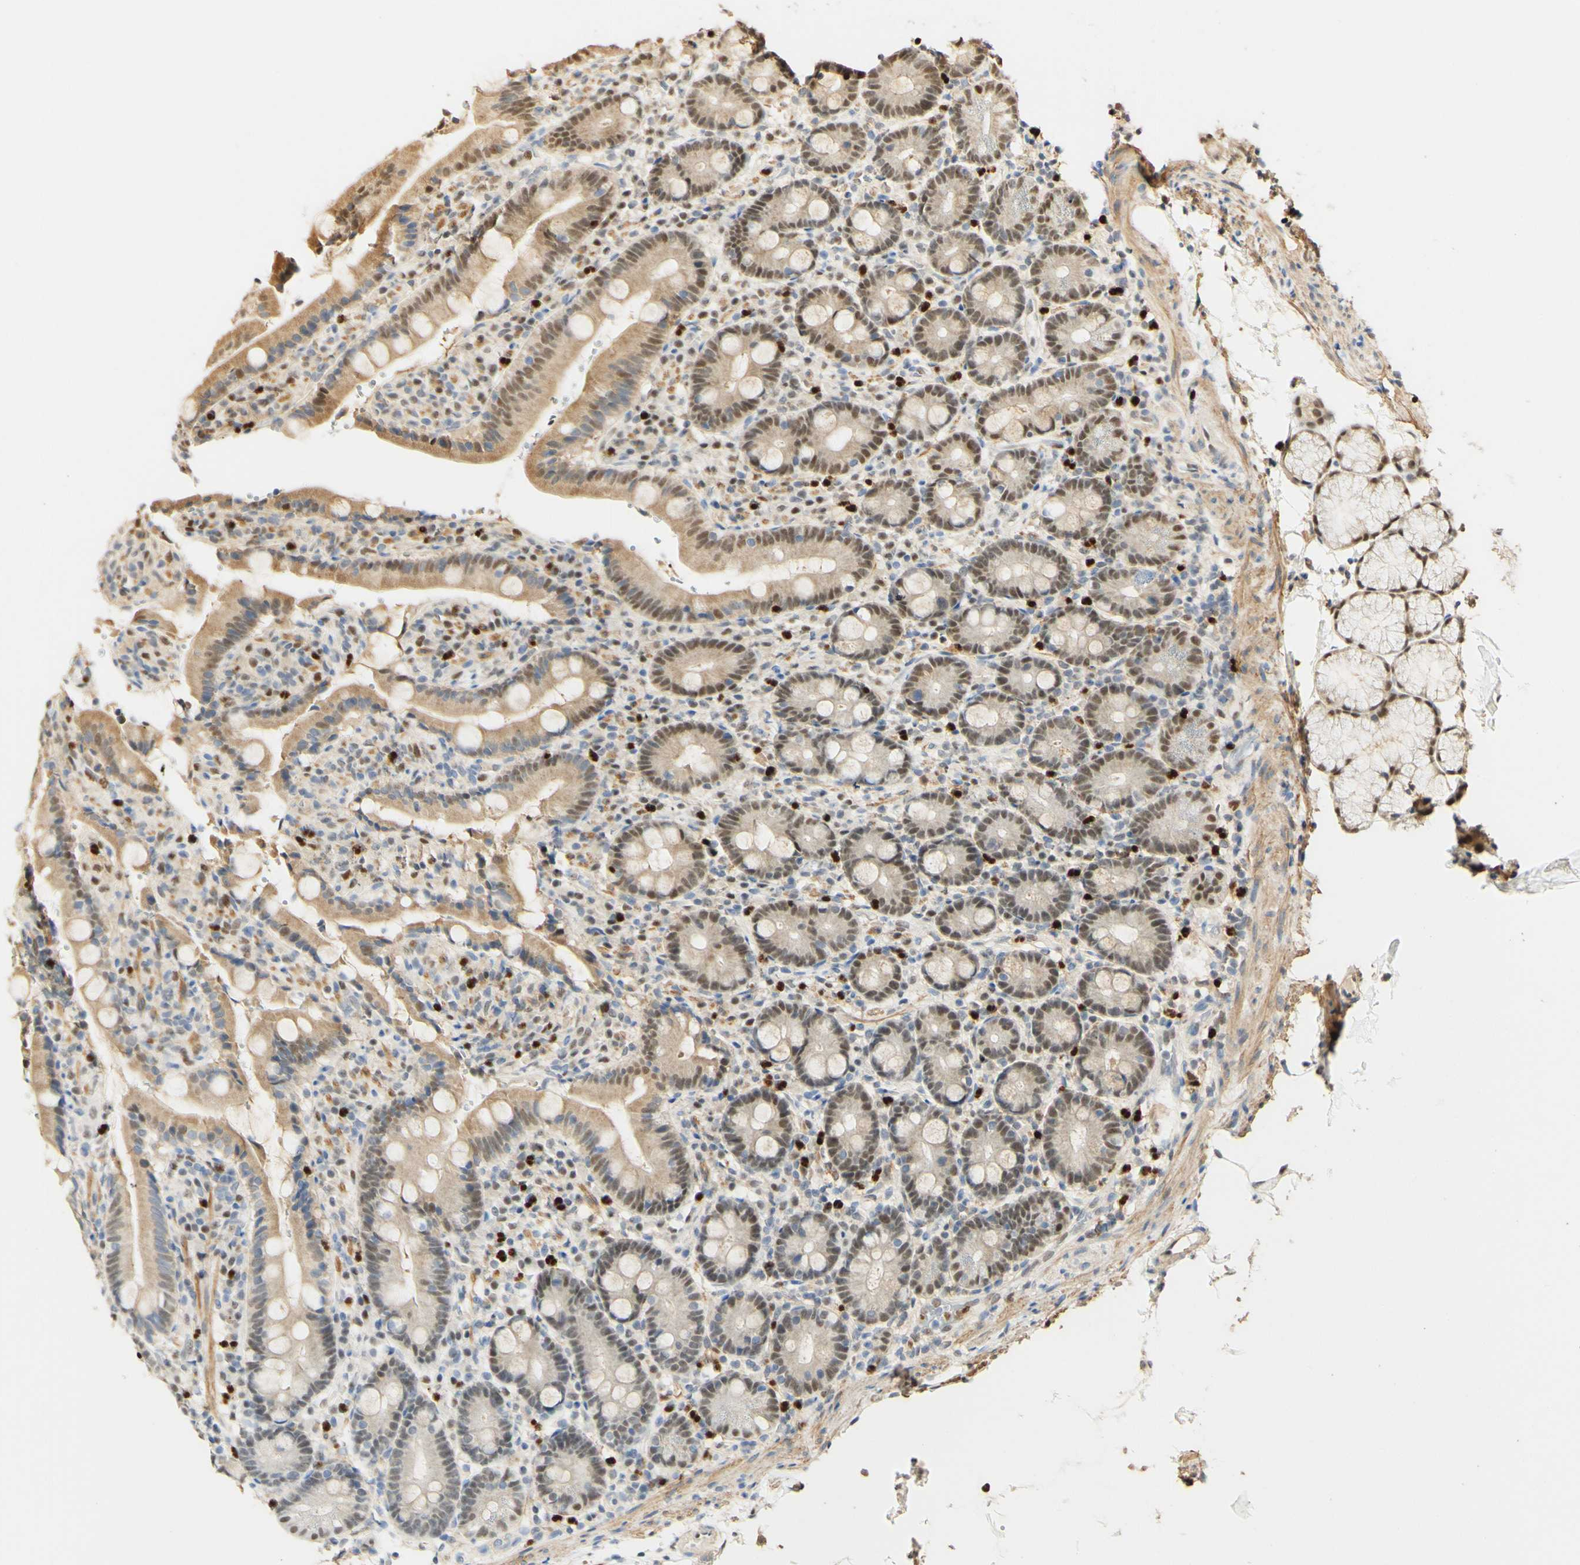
{"staining": {"intensity": "moderate", "quantity": ">75%", "location": "cytoplasmic/membranous,nuclear"}, "tissue": "duodenum", "cell_type": "Glandular cells", "image_type": "normal", "snomed": [{"axis": "morphology", "description": "Normal tissue, NOS"}, {"axis": "topography", "description": "Small intestine, NOS"}], "caption": "A high-resolution image shows immunohistochemistry staining of benign duodenum, which exhibits moderate cytoplasmic/membranous,nuclear expression in about >75% of glandular cells. (Stains: DAB in brown, nuclei in blue, Microscopy: brightfield microscopy at high magnification).", "gene": "MAP3K4", "patient": {"sex": "female", "age": 71}}